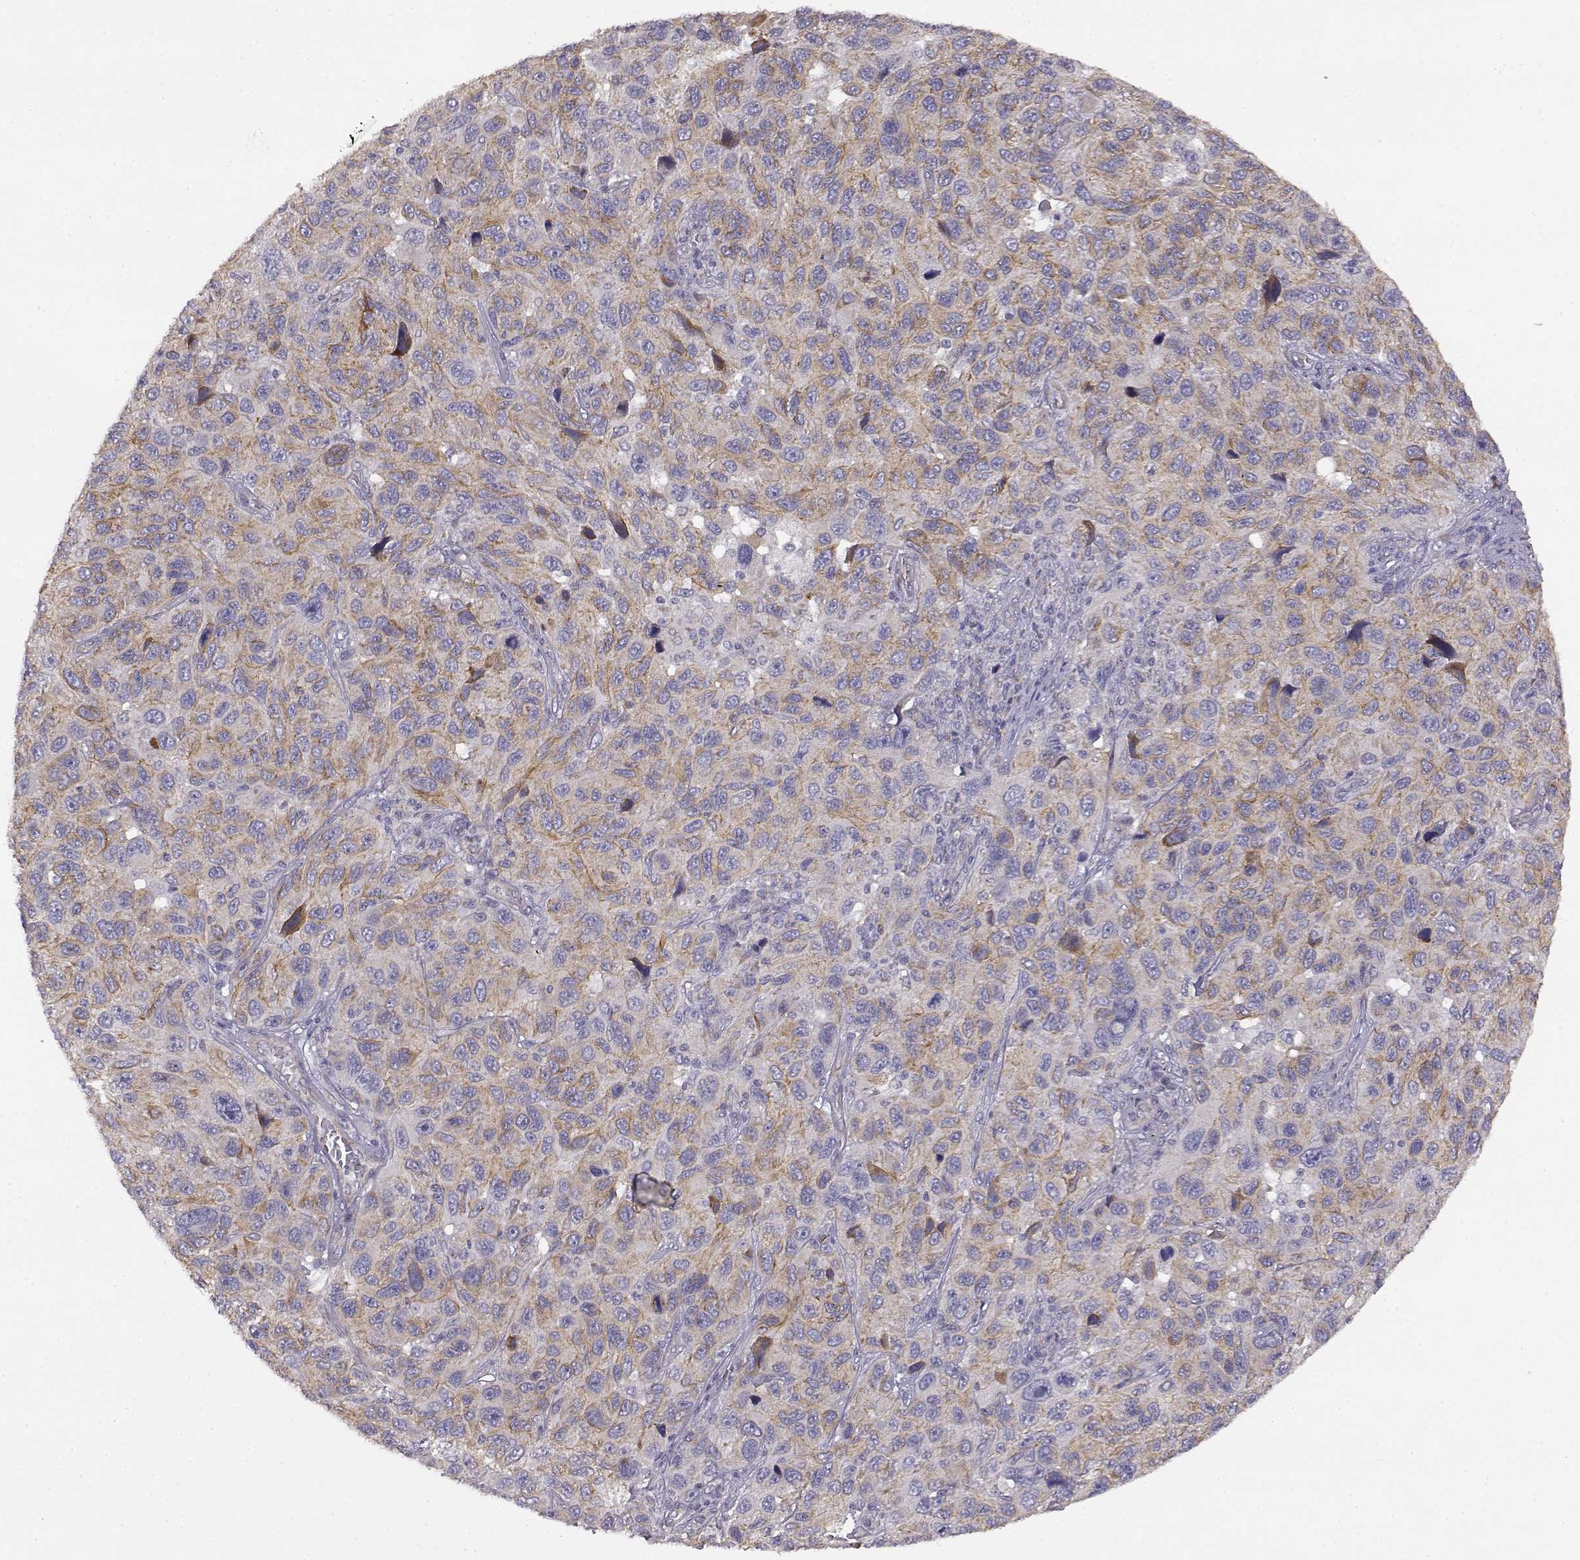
{"staining": {"intensity": "weak", "quantity": "25%-75%", "location": "cytoplasmic/membranous"}, "tissue": "melanoma", "cell_type": "Tumor cells", "image_type": "cancer", "snomed": [{"axis": "morphology", "description": "Malignant melanoma, NOS"}, {"axis": "topography", "description": "Skin"}], "caption": "IHC (DAB (3,3'-diaminobenzidine)) staining of malignant melanoma exhibits weak cytoplasmic/membranous protein expression in about 25%-75% of tumor cells. The protein of interest is stained brown, and the nuclei are stained in blue (DAB (3,3'-diaminobenzidine) IHC with brightfield microscopy, high magnification).", "gene": "DDC", "patient": {"sex": "male", "age": 53}}